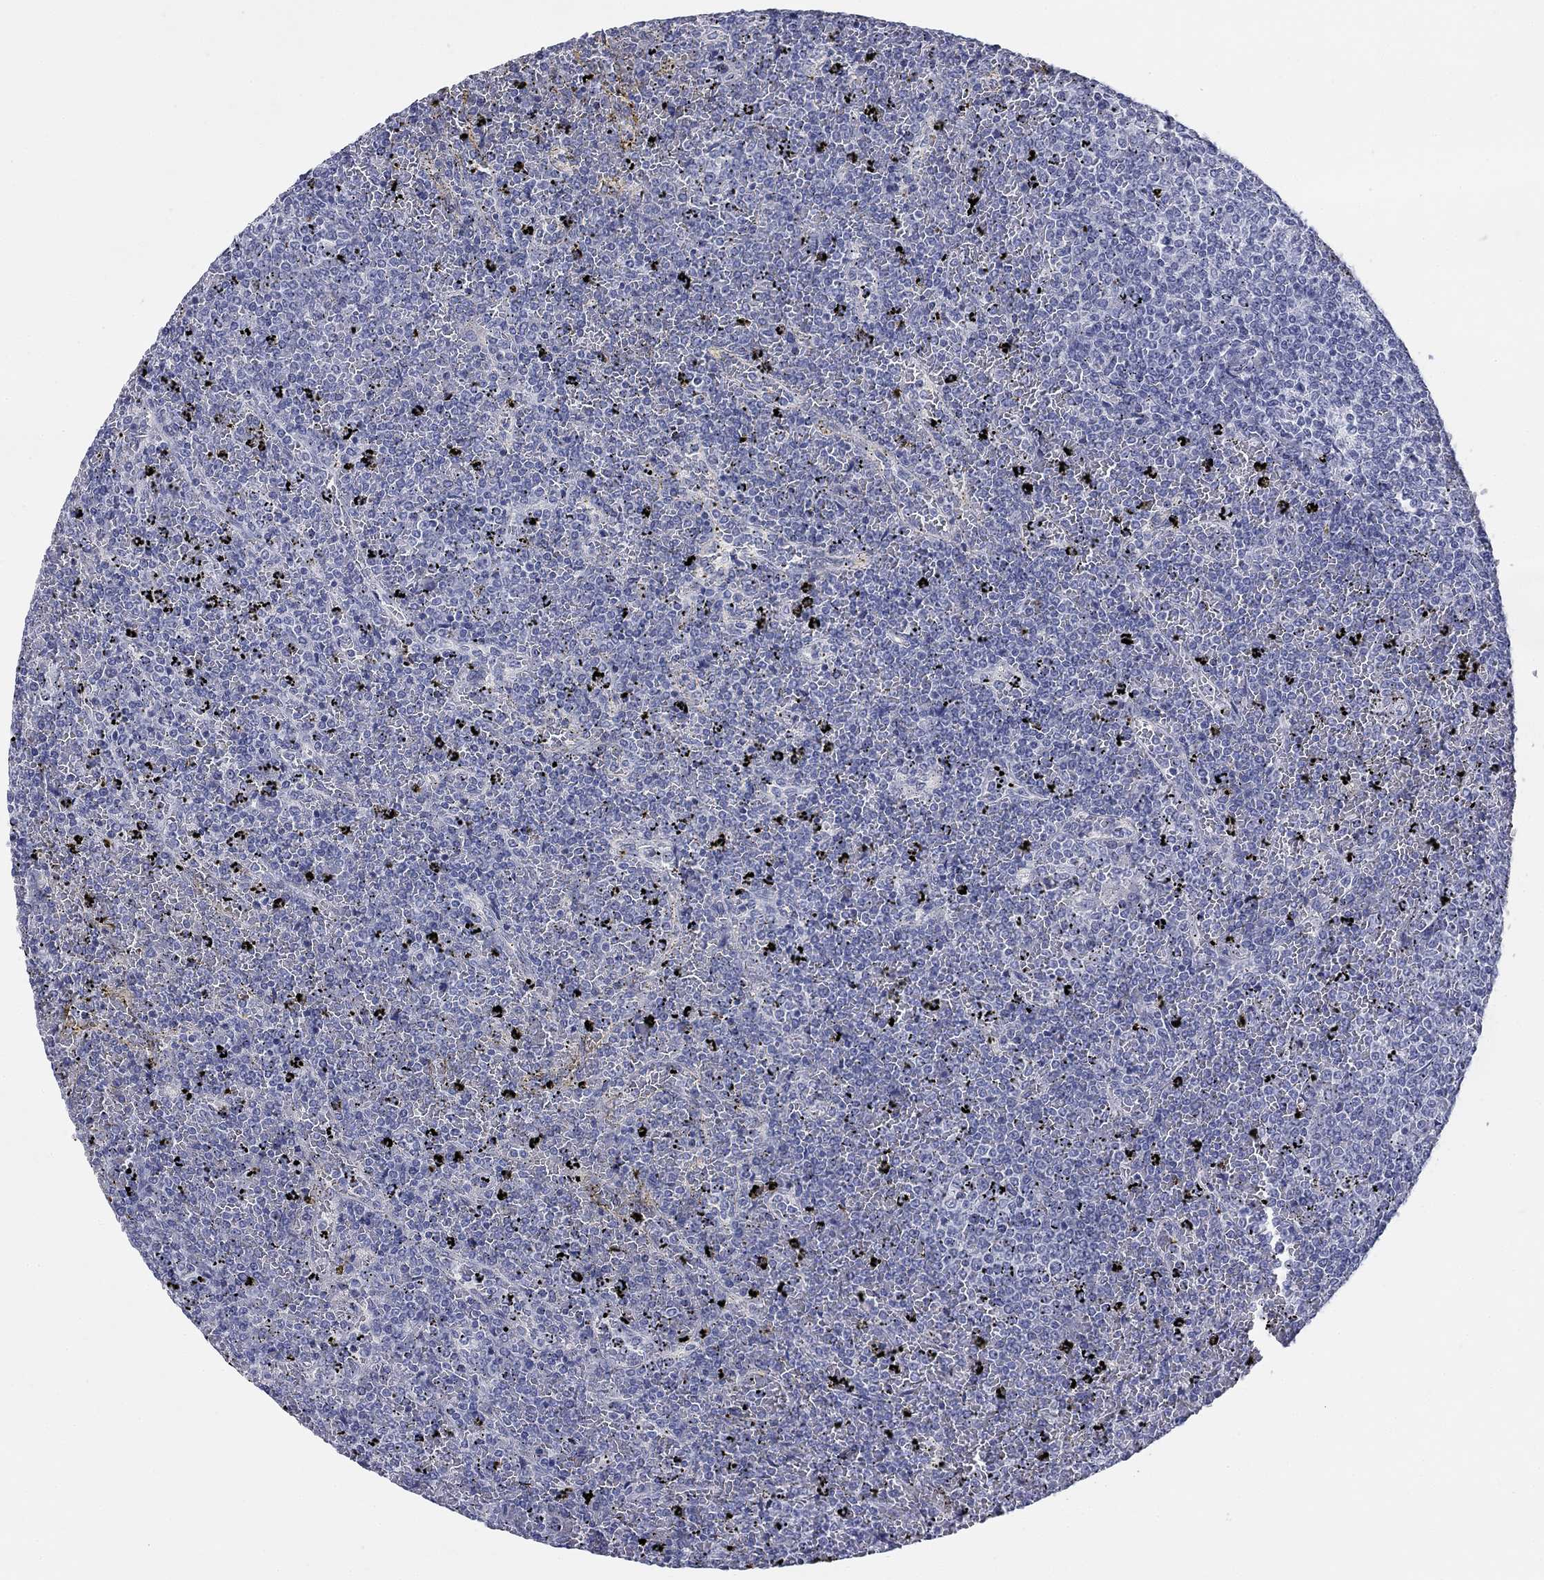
{"staining": {"intensity": "negative", "quantity": "none", "location": "none"}, "tissue": "lymphoma", "cell_type": "Tumor cells", "image_type": "cancer", "snomed": [{"axis": "morphology", "description": "Malignant lymphoma, non-Hodgkin's type, Low grade"}, {"axis": "topography", "description": "Spleen"}], "caption": "Tumor cells are negative for protein expression in human low-grade malignant lymphoma, non-Hodgkin's type.", "gene": "ATP6V1G2", "patient": {"sex": "female", "age": 77}}